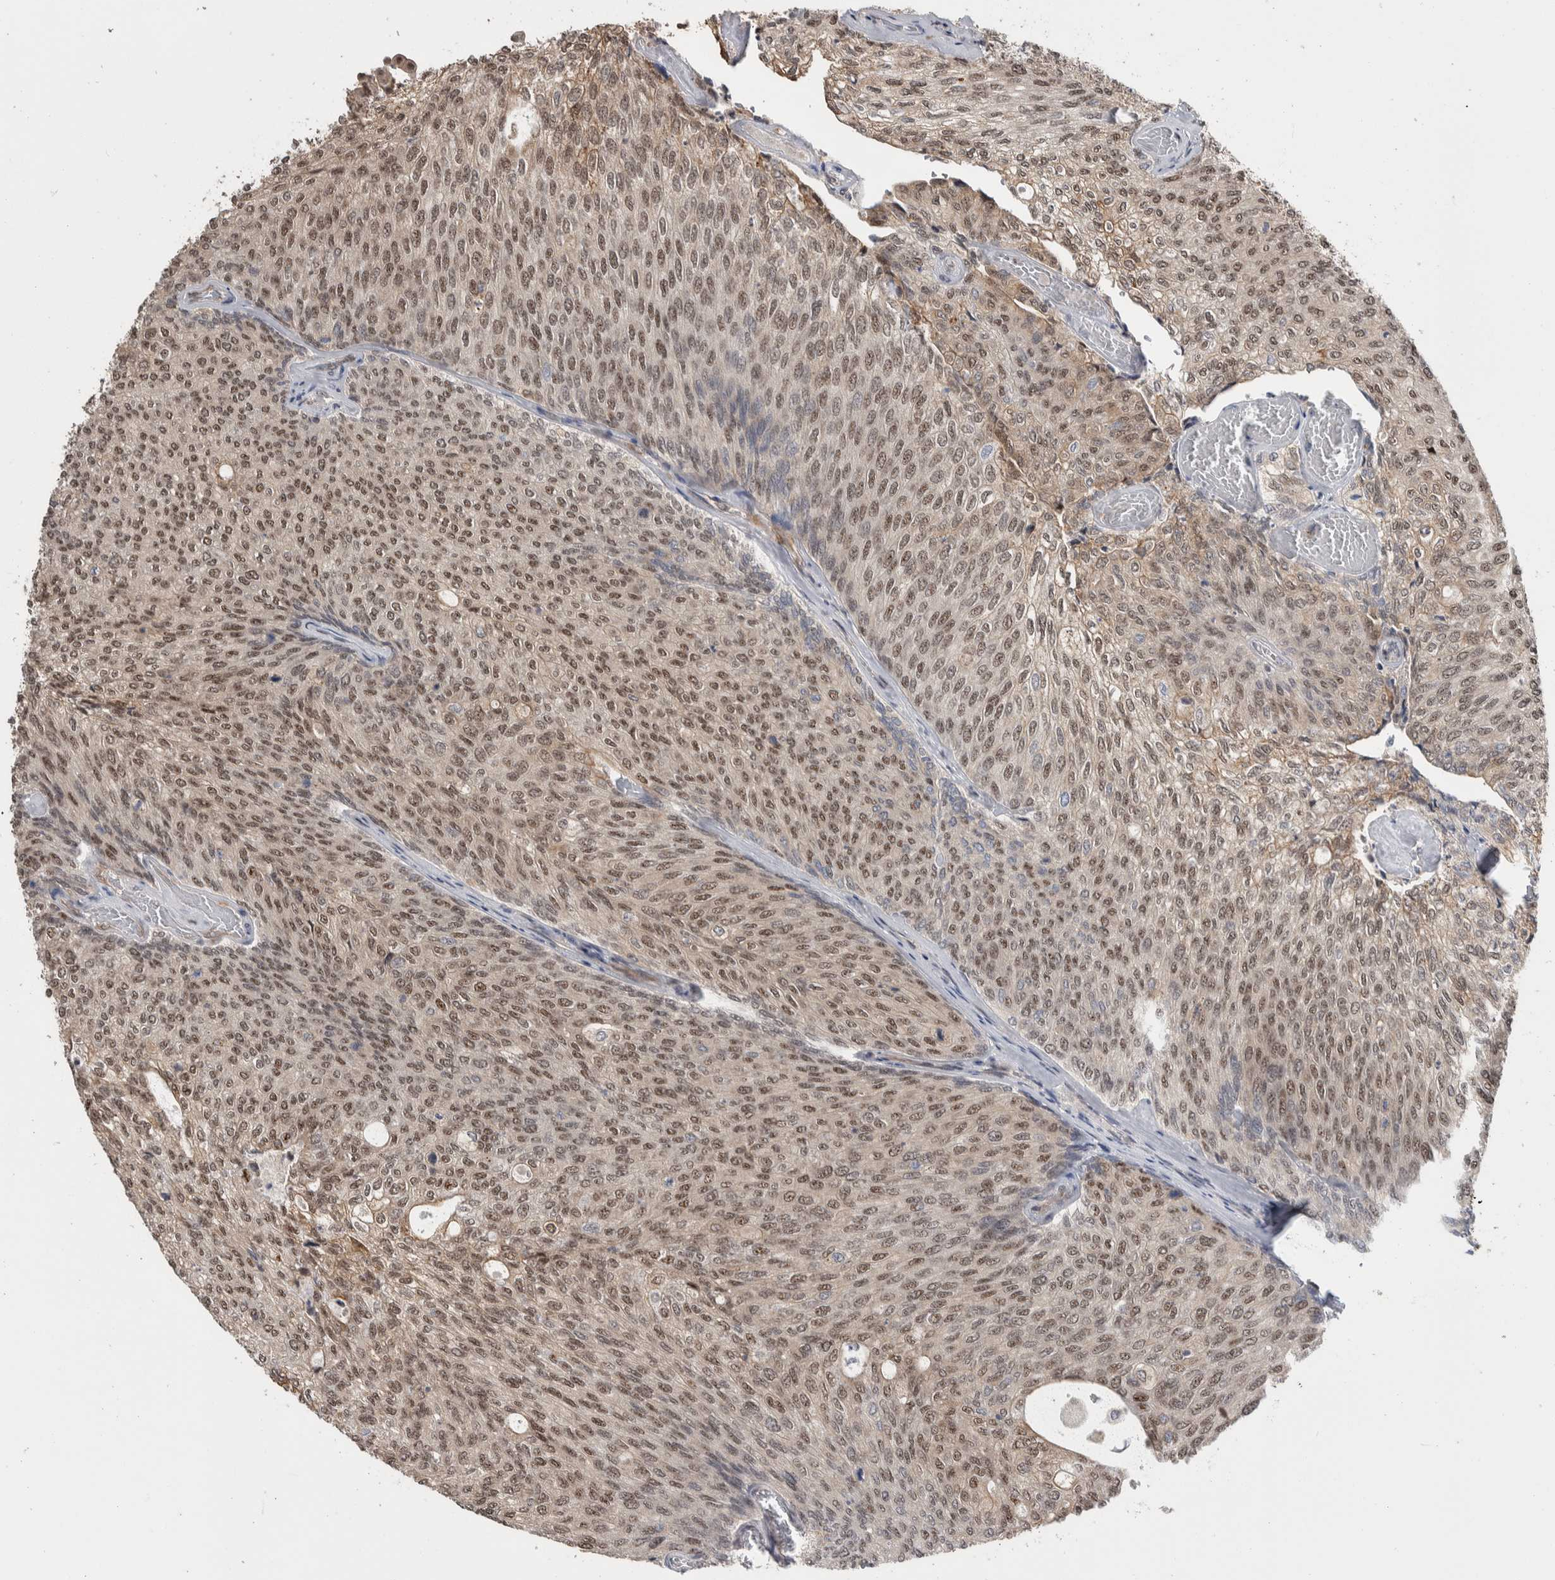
{"staining": {"intensity": "weak", "quantity": ">75%", "location": "nuclear"}, "tissue": "urothelial cancer", "cell_type": "Tumor cells", "image_type": "cancer", "snomed": [{"axis": "morphology", "description": "Urothelial carcinoma, Low grade"}, {"axis": "topography", "description": "Urinary bladder"}], "caption": "Urothelial cancer was stained to show a protein in brown. There is low levels of weak nuclear positivity in approximately >75% of tumor cells.", "gene": "PRDM4", "patient": {"sex": "female", "age": 79}}